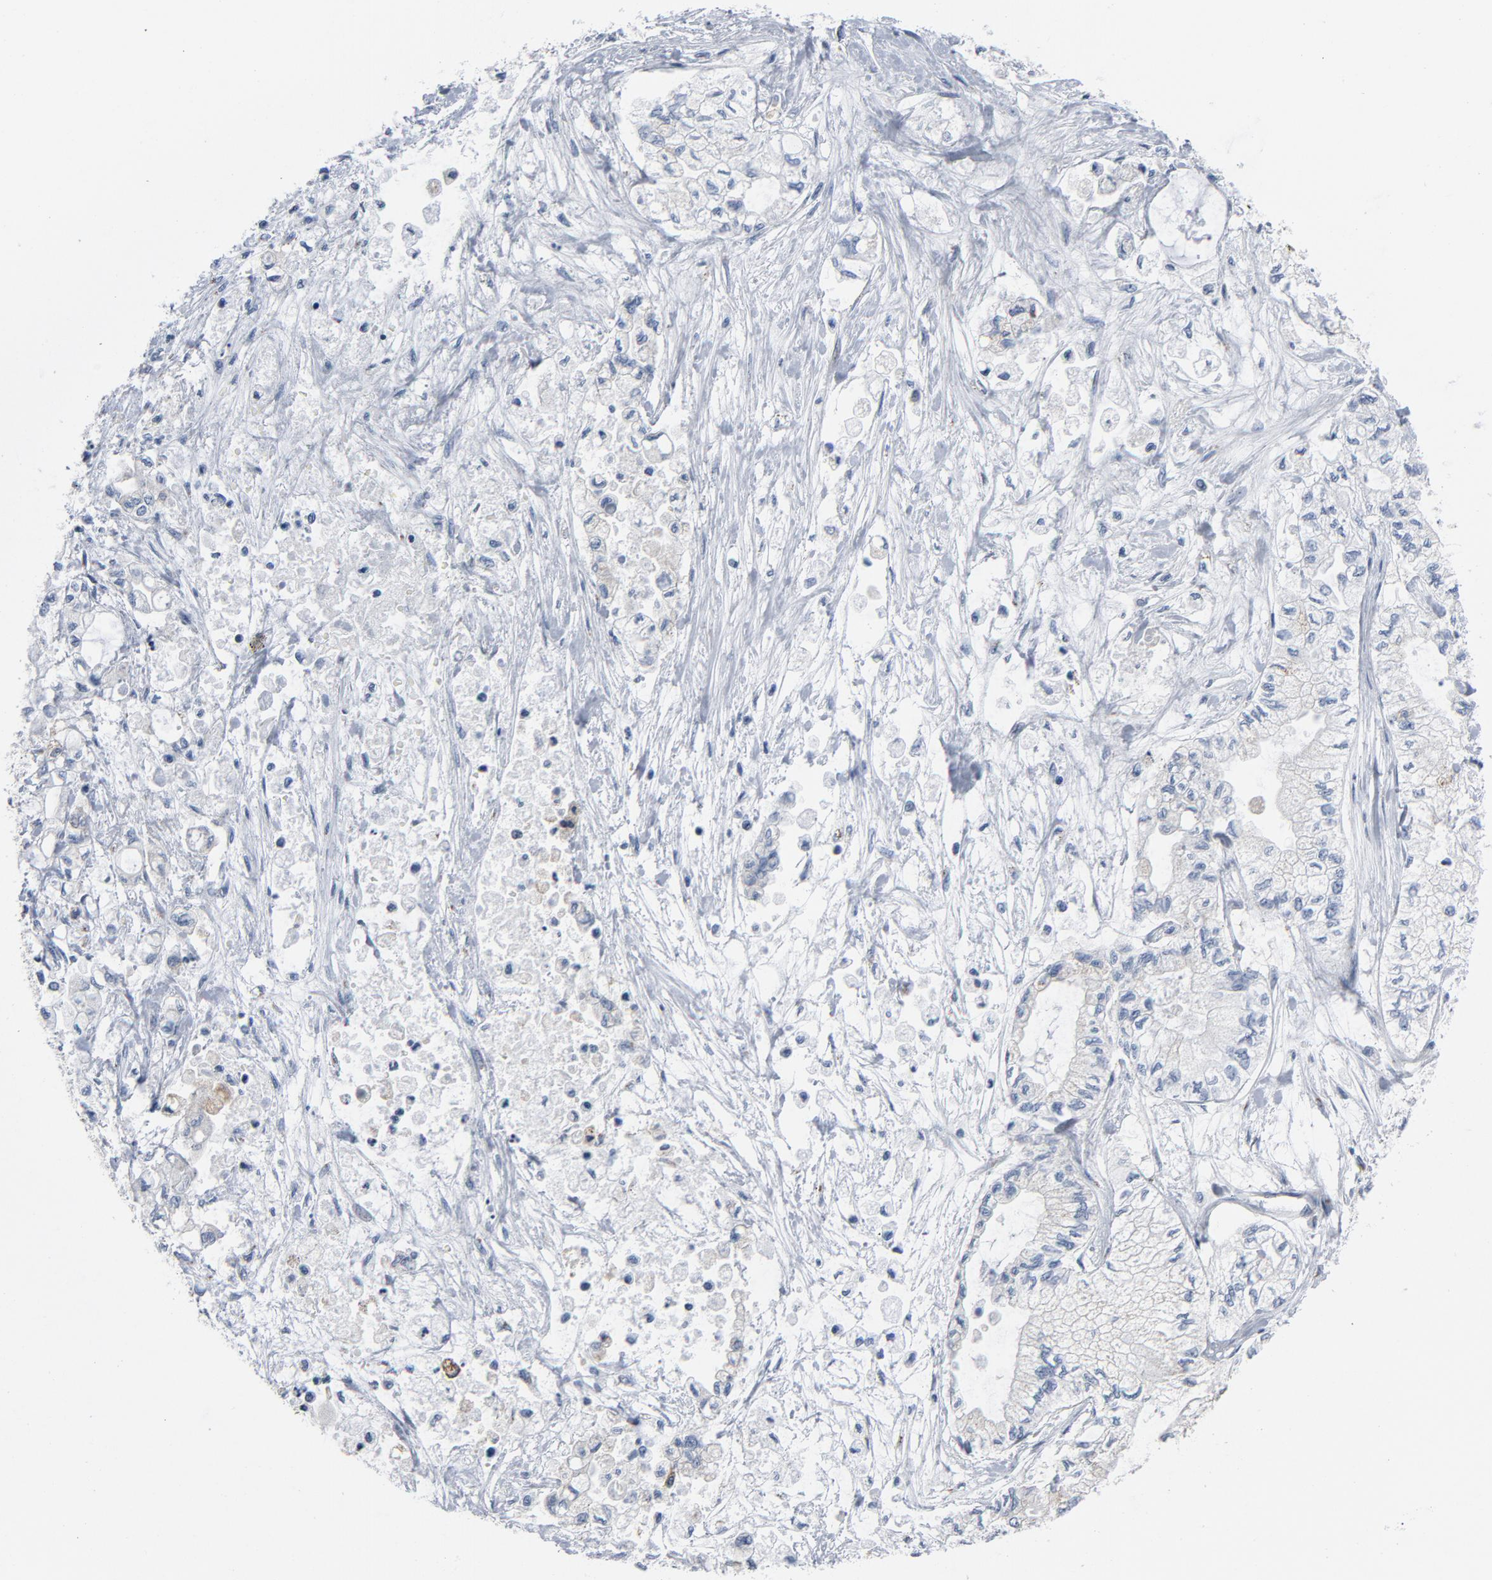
{"staining": {"intensity": "negative", "quantity": "none", "location": "none"}, "tissue": "pancreatic cancer", "cell_type": "Tumor cells", "image_type": "cancer", "snomed": [{"axis": "morphology", "description": "Adenocarcinoma, NOS"}, {"axis": "topography", "description": "Pancreas"}], "caption": "Immunohistochemical staining of adenocarcinoma (pancreatic) shows no significant positivity in tumor cells.", "gene": "YIPF6", "patient": {"sex": "male", "age": 79}}